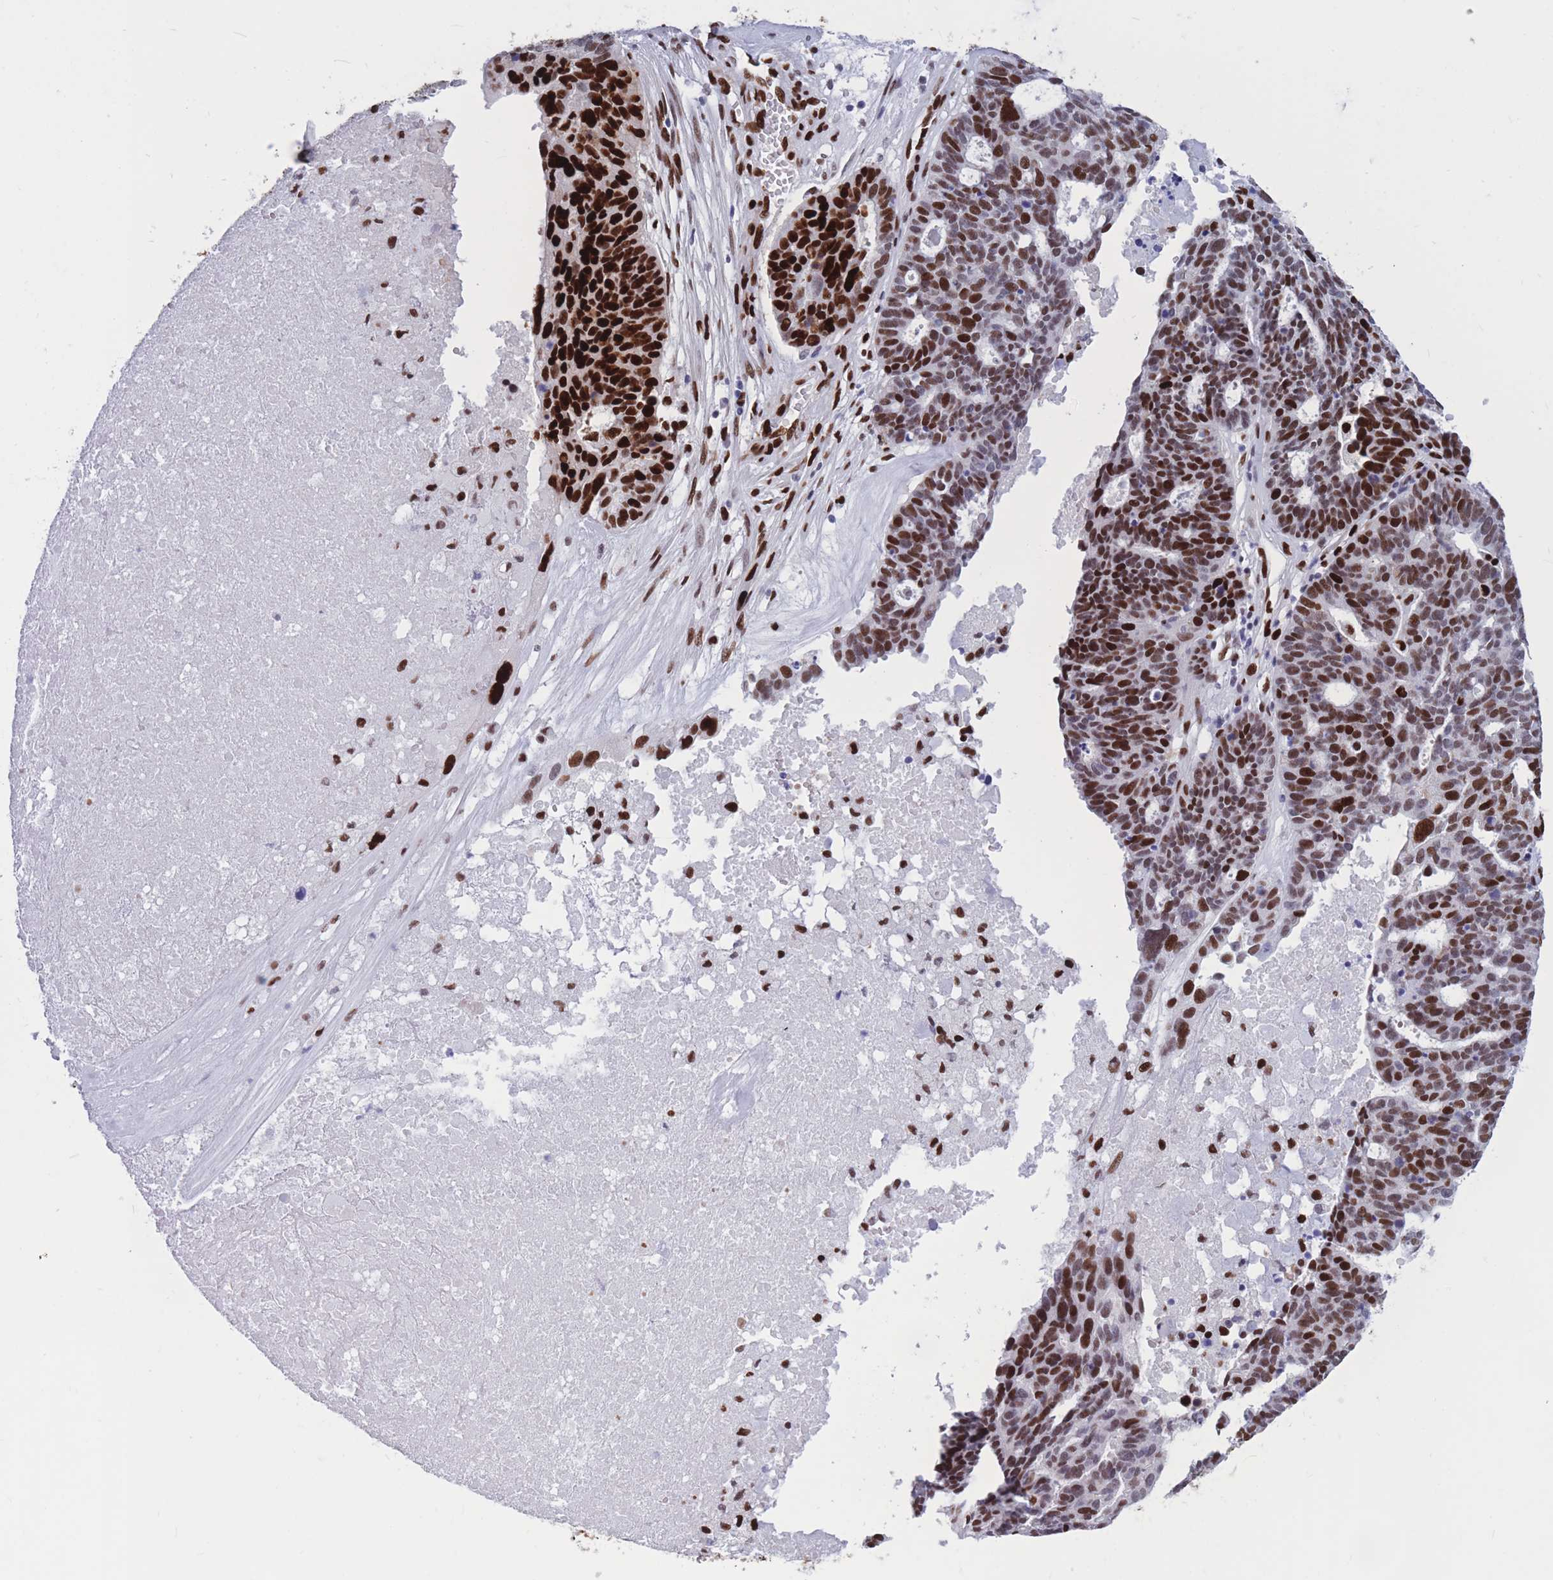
{"staining": {"intensity": "strong", "quantity": "25%-75%", "location": "nuclear"}, "tissue": "ovarian cancer", "cell_type": "Tumor cells", "image_type": "cancer", "snomed": [{"axis": "morphology", "description": "Cystadenocarcinoma, serous, NOS"}, {"axis": "topography", "description": "Ovary"}], "caption": "Brown immunohistochemical staining in ovarian serous cystadenocarcinoma exhibits strong nuclear expression in about 25%-75% of tumor cells.", "gene": "NASP", "patient": {"sex": "female", "age": 59}}